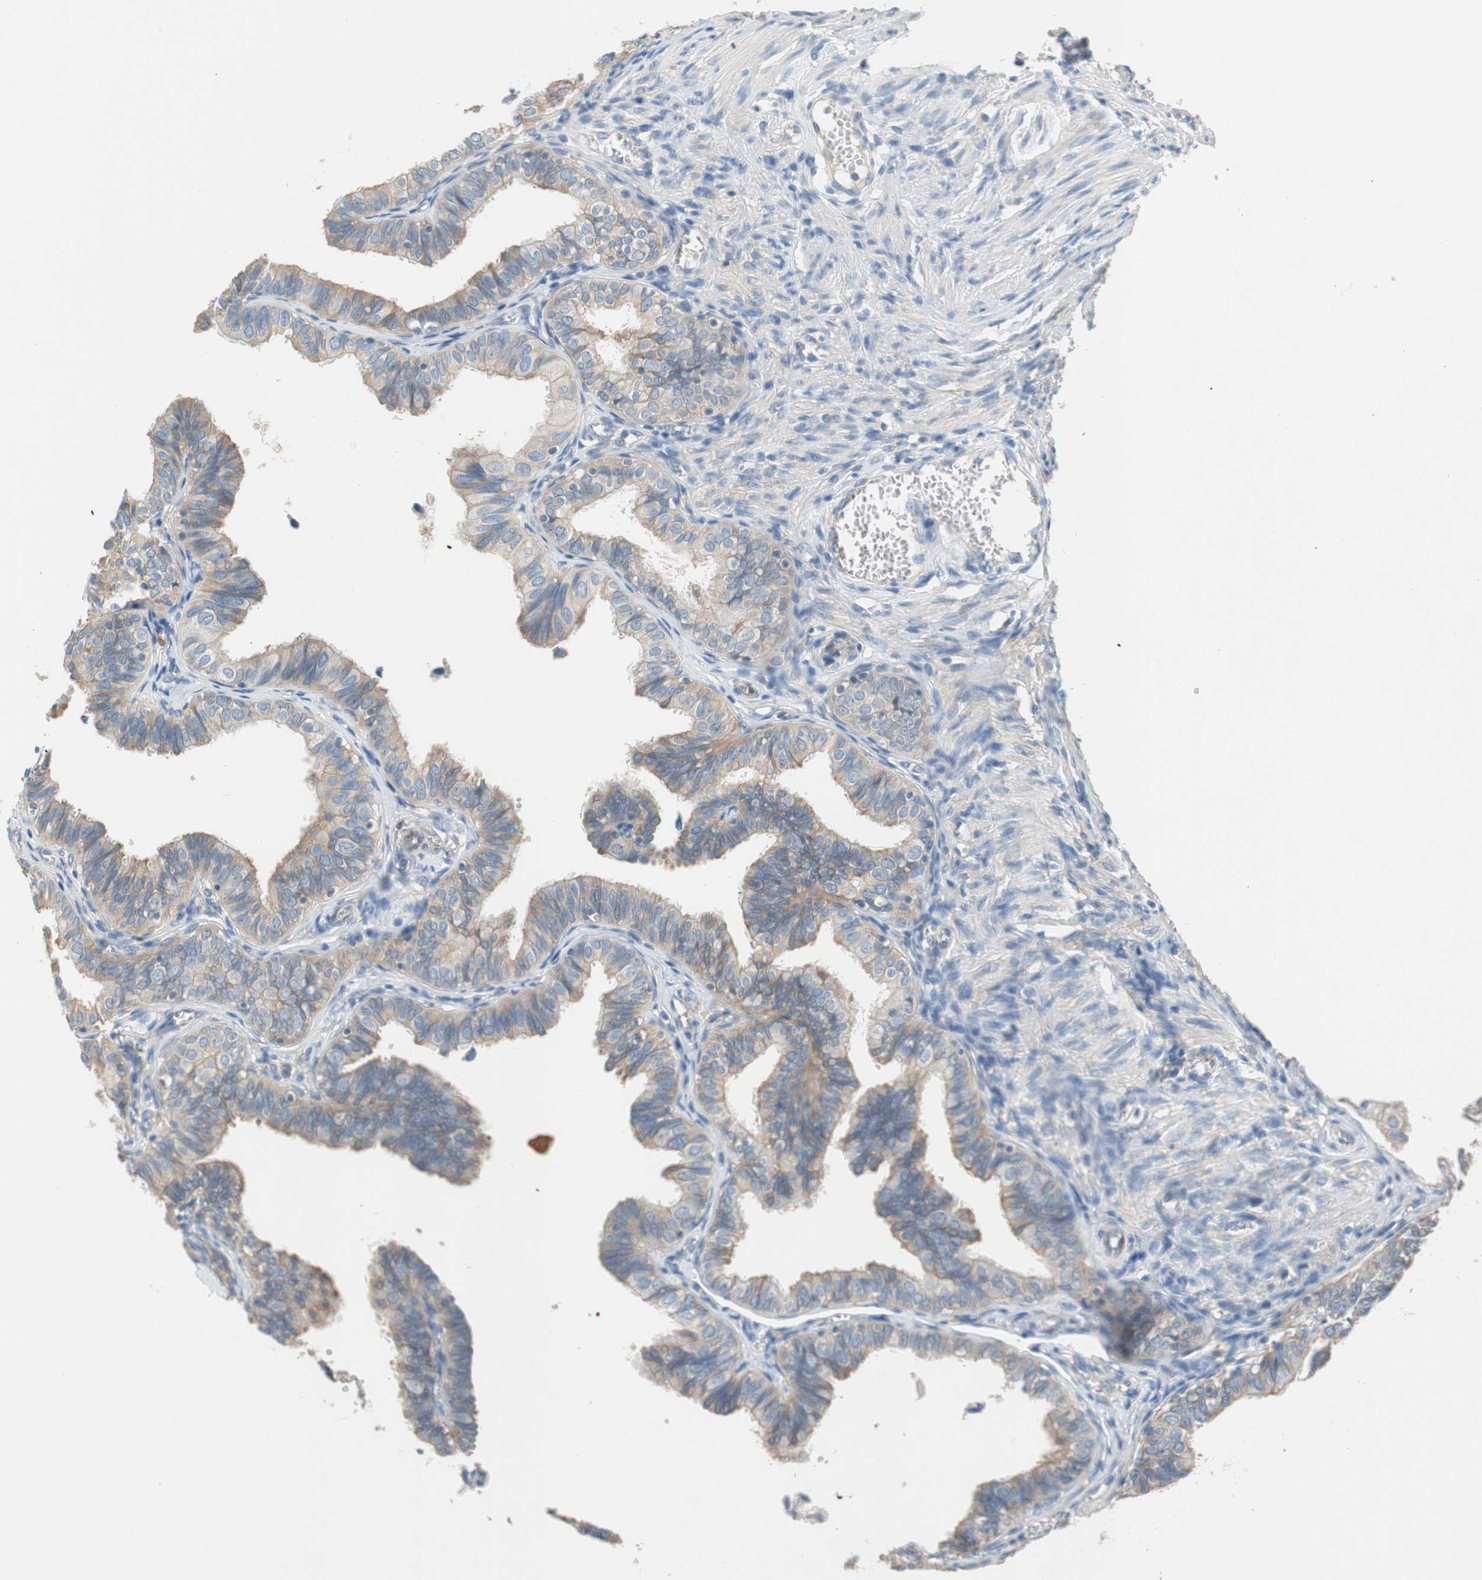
{"staining": {"intensity": "weak", "quantity": "25%-75%", "location": "cytoplasmic/membranous"}, "tissue": "fallopian tube", "cell_type": "Glandular cells", "image_type": "normal", "snomed": [{"axis": "morphology", "description": "Normal tissue, NOS"}, {"axis": "topography", "description": "Fallopian tube"}], "caption": "Protein expression analysis of unremarkable human fallopian tube reveals weak cytoplasmic/membranous expression in approximately 25%-75% of glandular cells. The staining is performed using DAB (3,3'-diaminobenzidine) brown chromogen to label protein expression. The nuclei are counter-stained blue using hematoxylin.", "gene": "GLUL", "patient": {"sex": "female", "age": 46}}